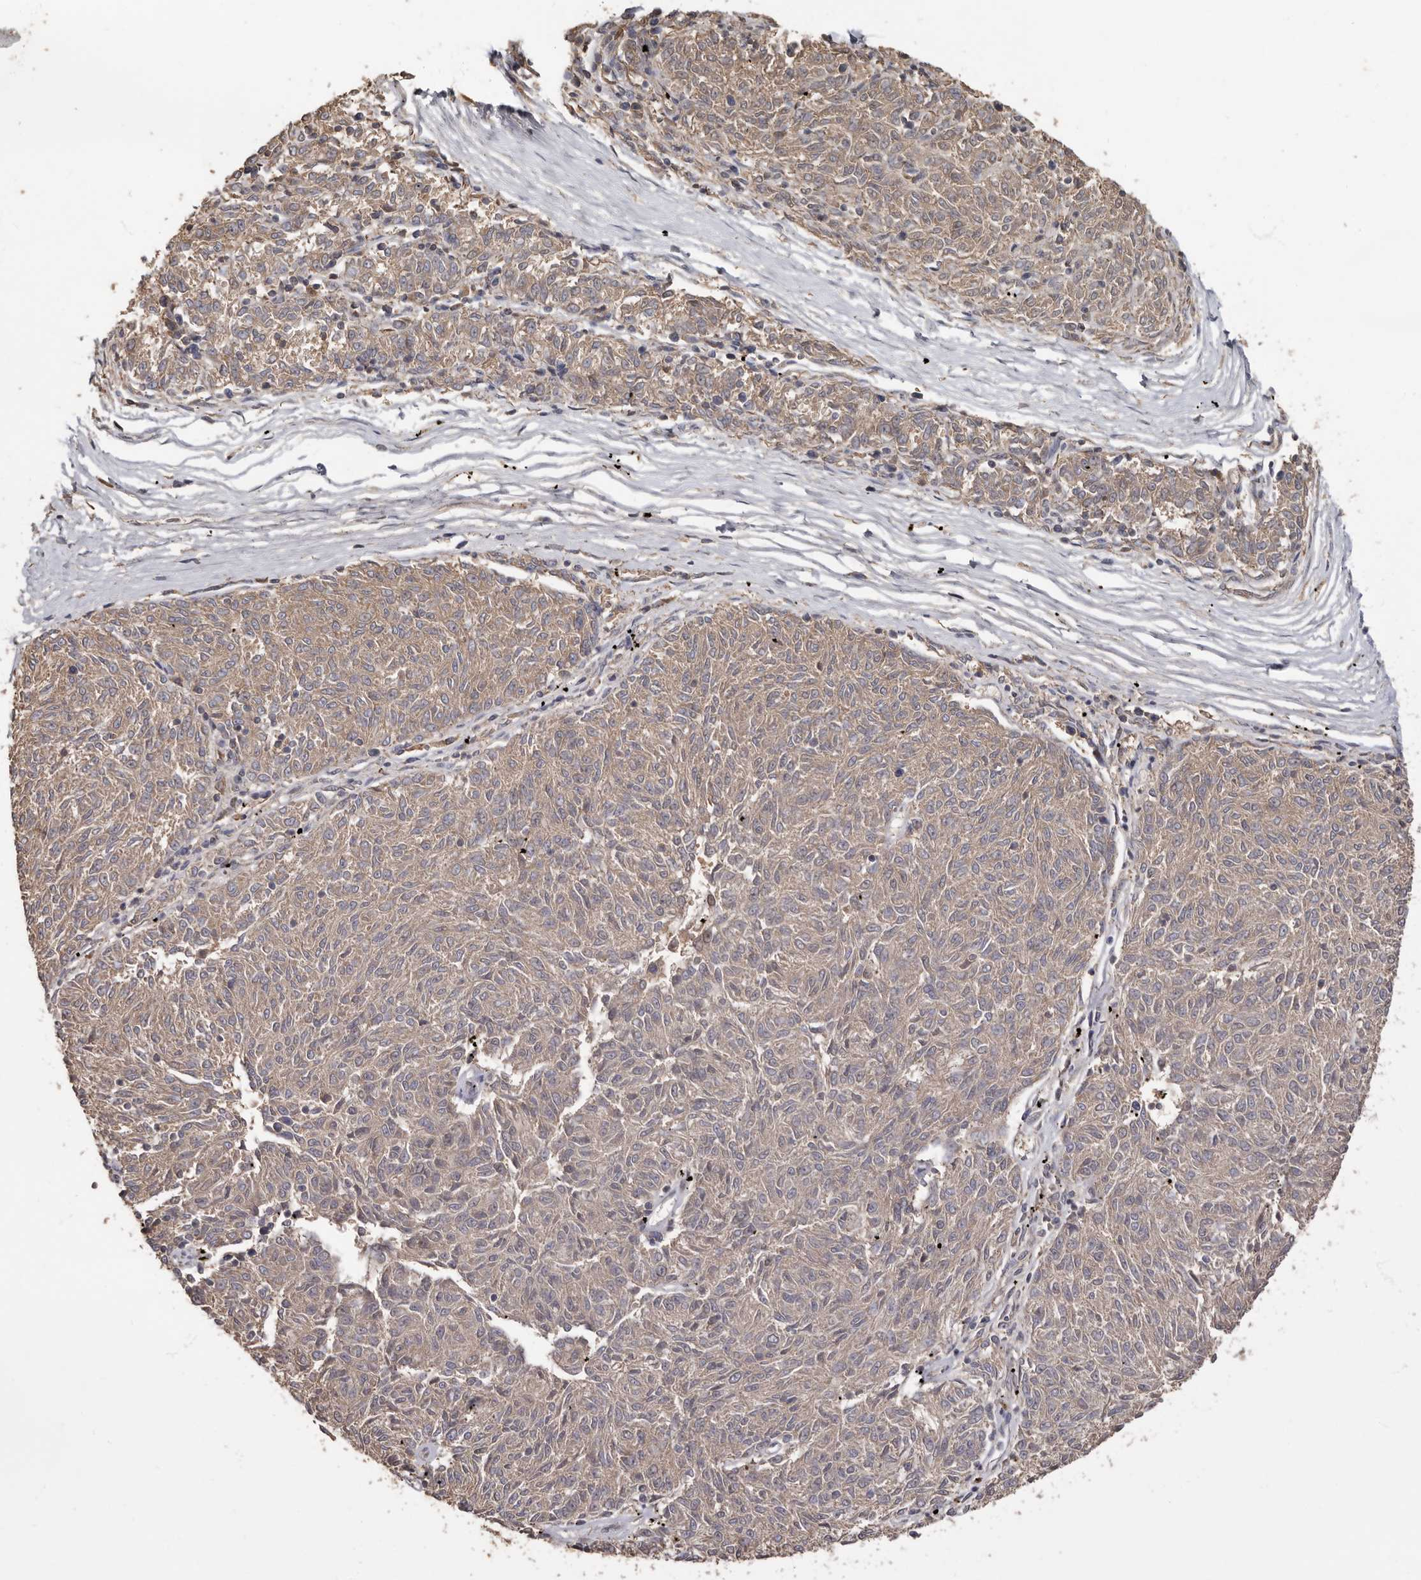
{"staining": {"intensity": "weak", "quantity": "<25%", "location": "cytoplasmic/membranous"}, "tissue": "melanoma", "cell_type": "Tumor cells", "image_type": "cancer", "snomed": [{"axis": "morphology", "description": "Malignant melanoma, NOS"}, {"axis": "topography", "description": "Skin"}], "caption": "There is no significant staining in tumor cells of malignant melanoma.", "gene": "KIF26B", "patient": {"sex": "female", "age": 72}}